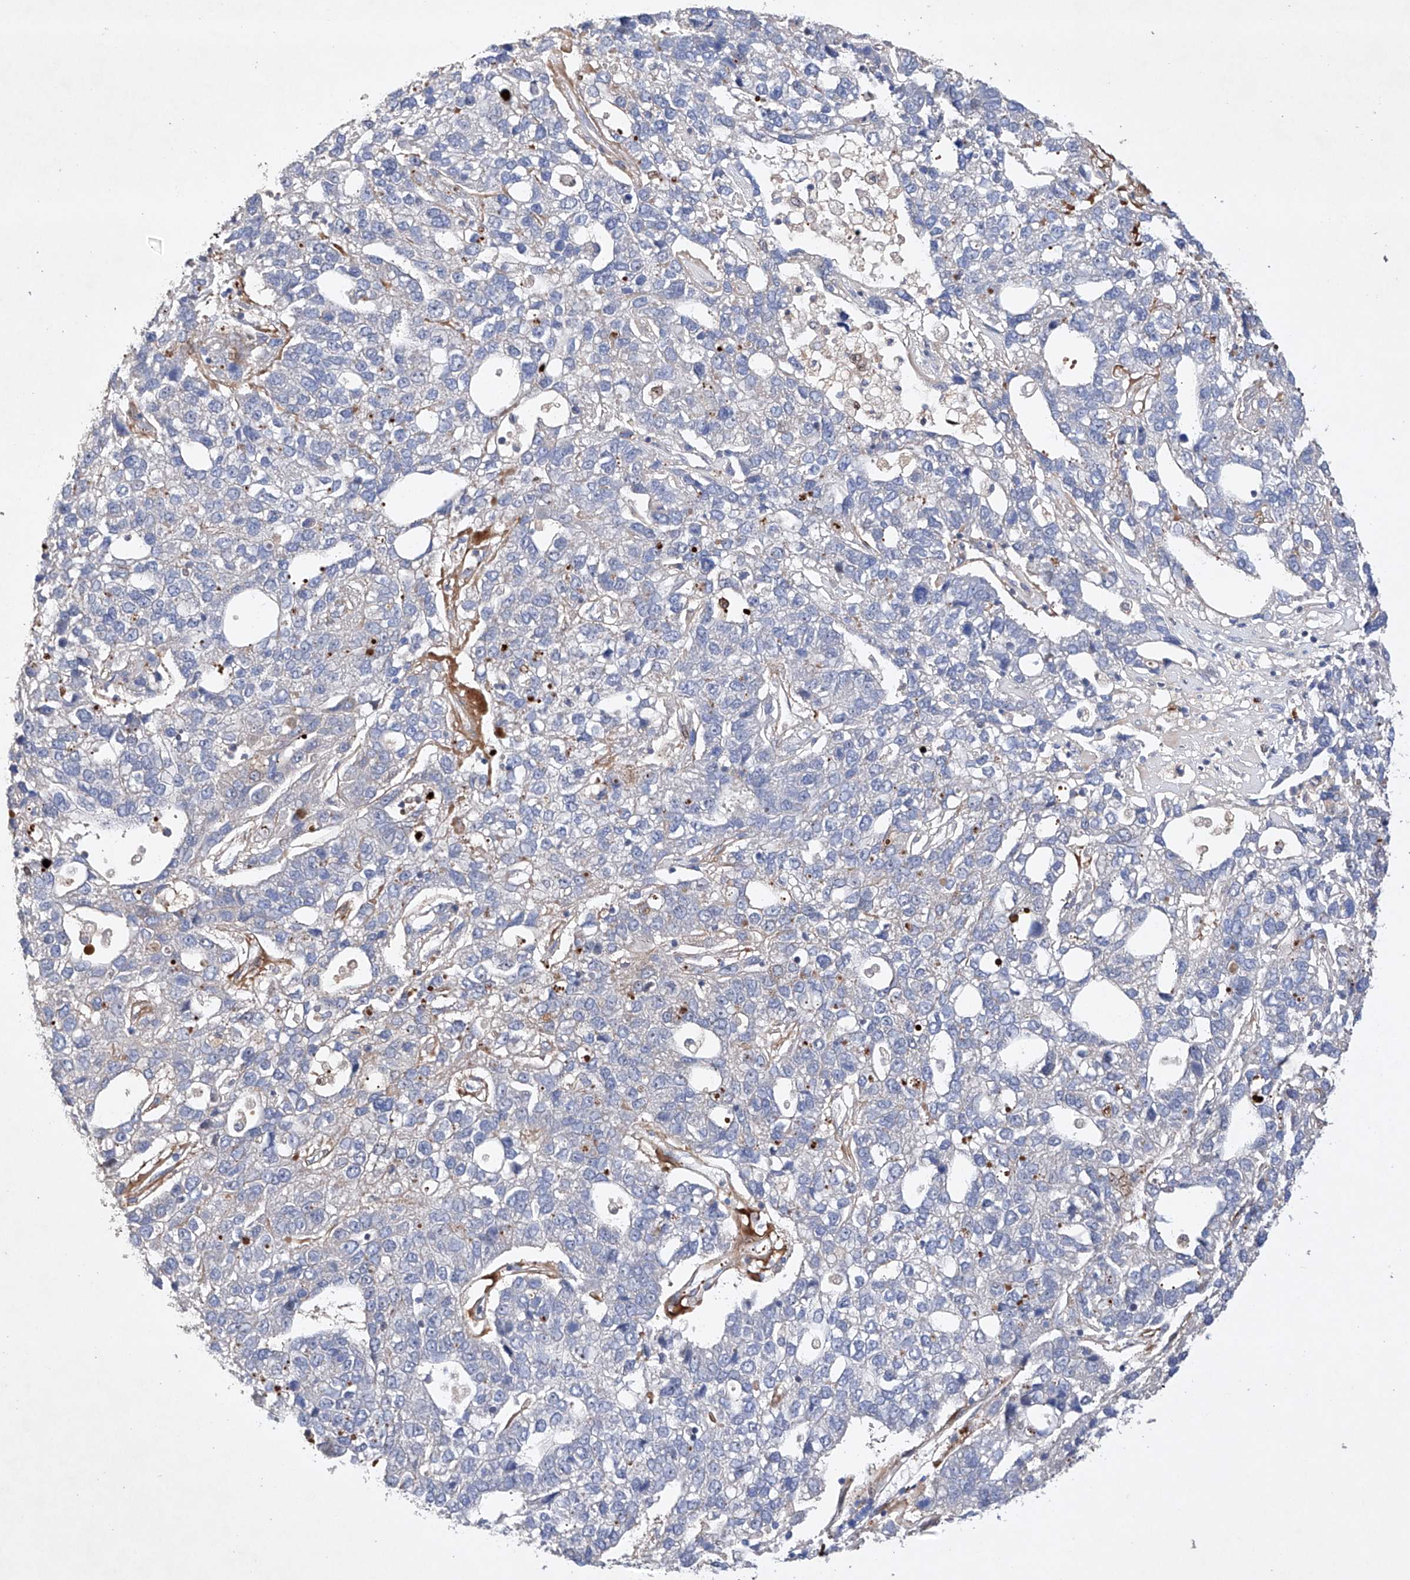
{"staining": {"intensity": "negative", "quantity": "none", "location": "none"}, "tissue": "pancreatic cancer", "cell_type": "Tumor cells", "image_type": "cancer", "snomed": [{"axis": "morphology", "description": "Adenocarcinoma, NOS"}, {"axis": "topography", "description": "Pancreas"}], "caption": "Immunohistochemistry image of pancreatic adenocarcinoma stained for a protein (brown), which displays no staining in tumor cells. The staining was performed using DAB to visualize the protein expression in brown, while the nuclei were stained in blue with hematoxylin (Magnification: 20x).", "gene": "AFG1L", "patient": {"sex": "female", "age": 61}}